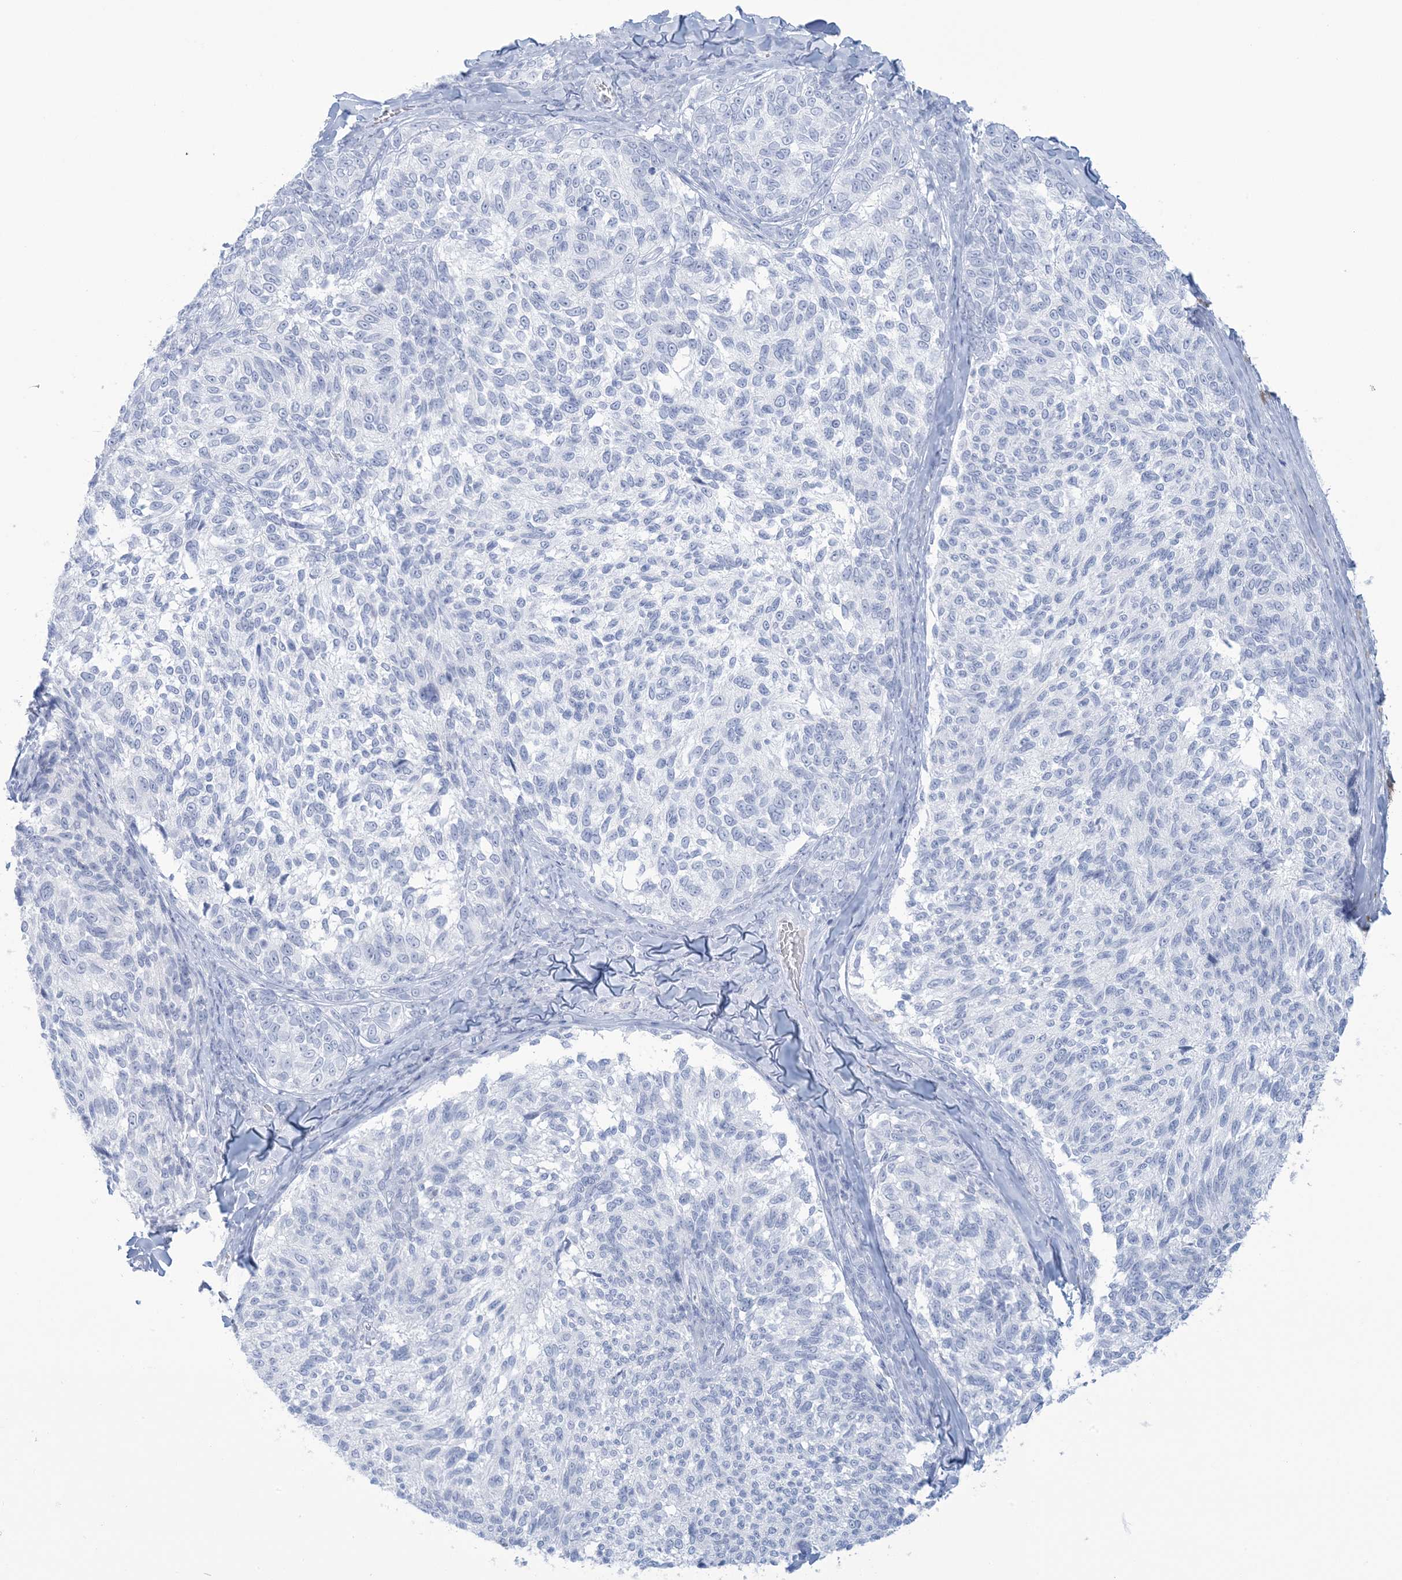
{"staining": {"intensity": "negative", "quantity": "none", "location": "none"}, "tissue": "melanoma", "cell_type": "Tumor cells", "image_type": "cancer", "snomed": [{"axis": "morphology", "description": "Malignant melanoma, NOS"}, {"axis": "topography", "description": "Skin"}], "caption": "IHC of melanoma demonstrates no staining in tumor cells. (Stains: DAB (3,3'-diaminobenzidine) immunohistochemistry (IHC) with hematoxylin counter stain, Microscopy: brightfield microscopy at high magnification).", "gene": "AGXT", "patient": {"sex": "female", "age": 73}}